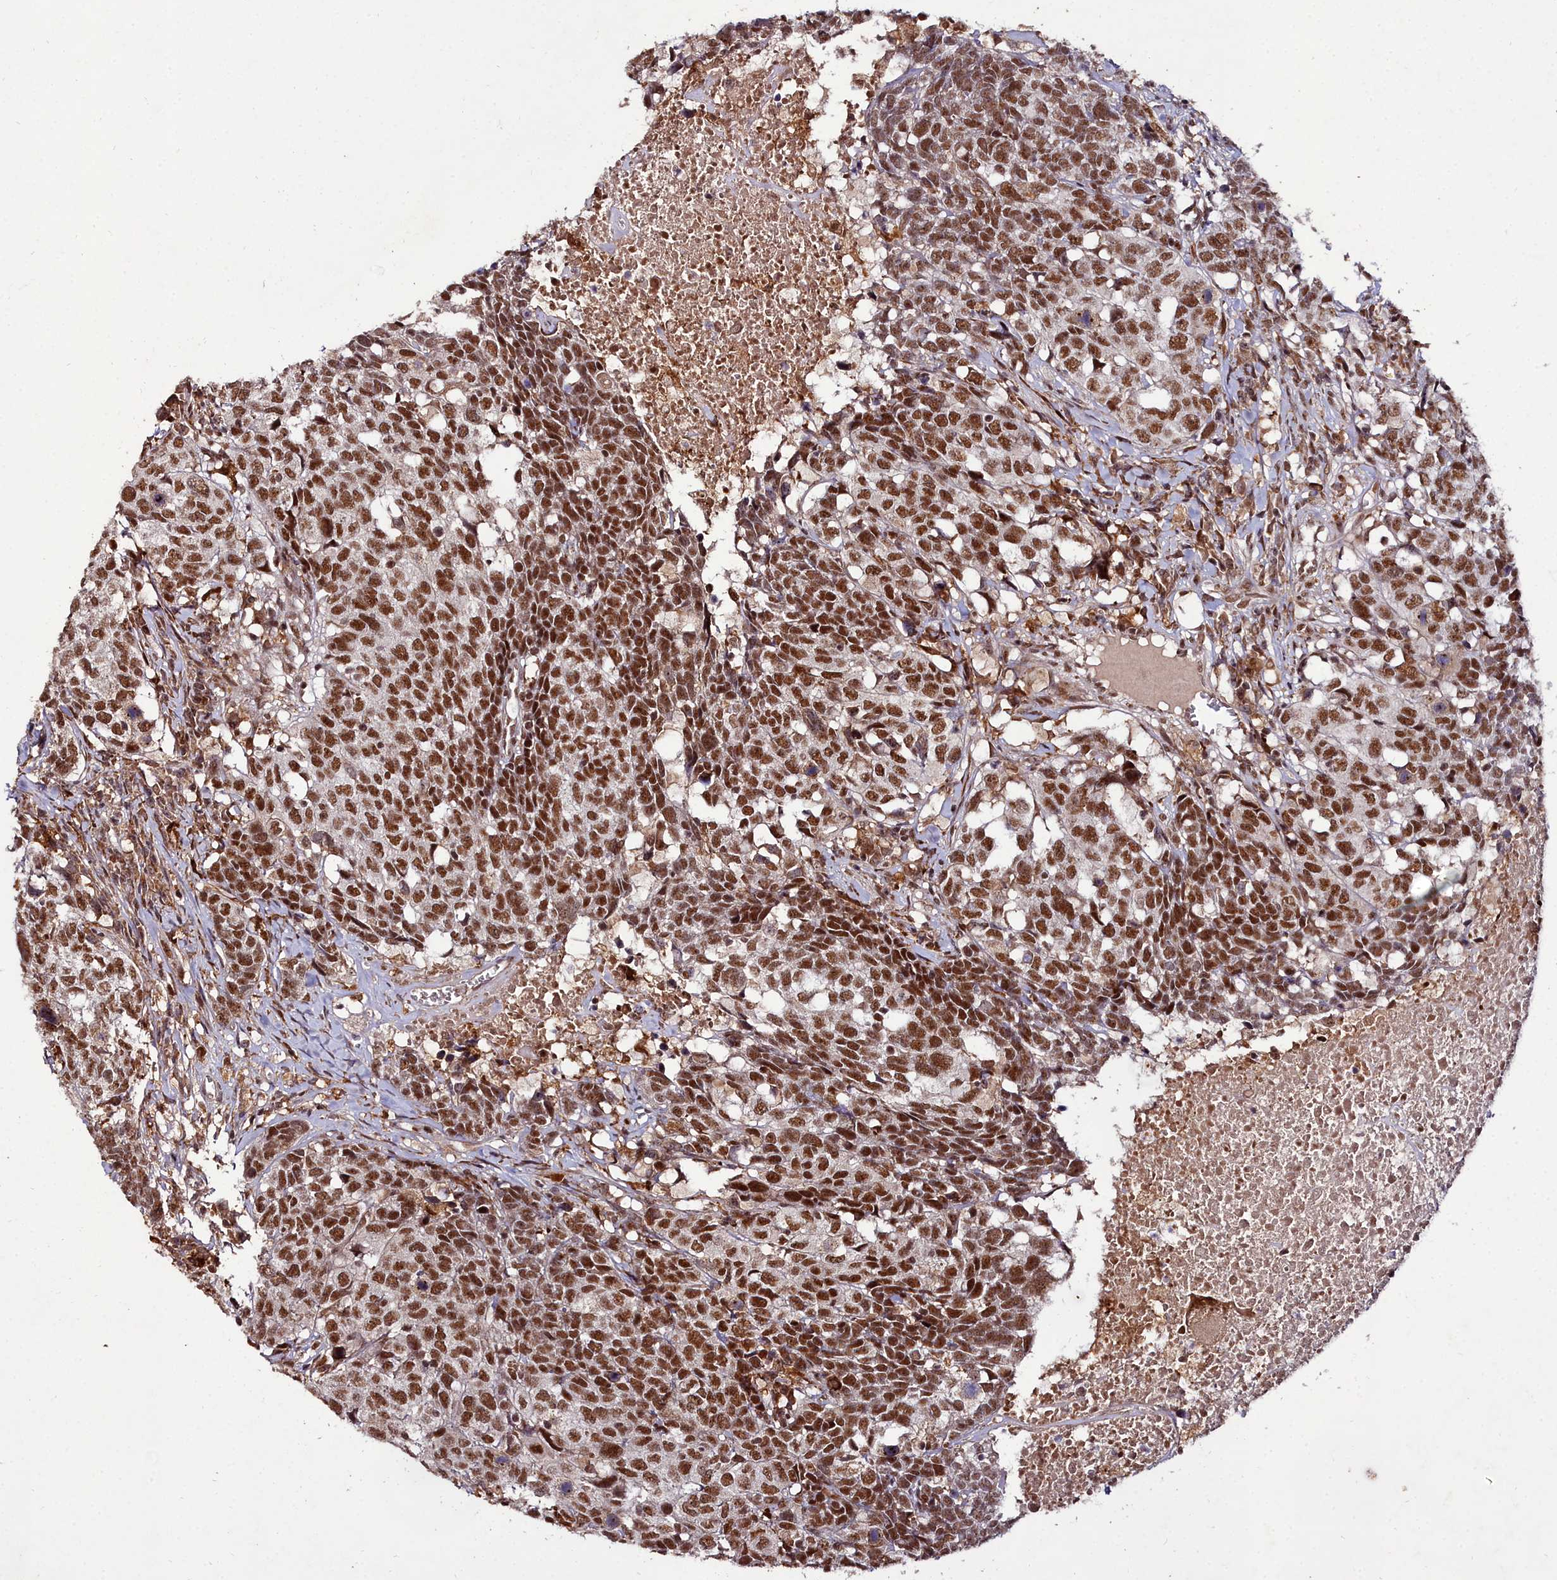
{"staining": {"intensity": "strong", "quantity": ">75%", "location": "nuclear"}, "tissue": "head and neck cancer", "cell_type": "Tumor cells", "image_type": "cancer", "snomed": [{"axis": "morphology", "description": "Squamous cell carcinoma, NOS"}, {"axis": "topography", "description": "Head-Neck"}], "caption": "Head and neck cancer (squamous cell carcinoma) stained for a protein (brown) shows strong nuclear positive expression in about >75% of tumor cells.", "gene": "CXXC1", "patient": {"sex": "male", "age": 66}}